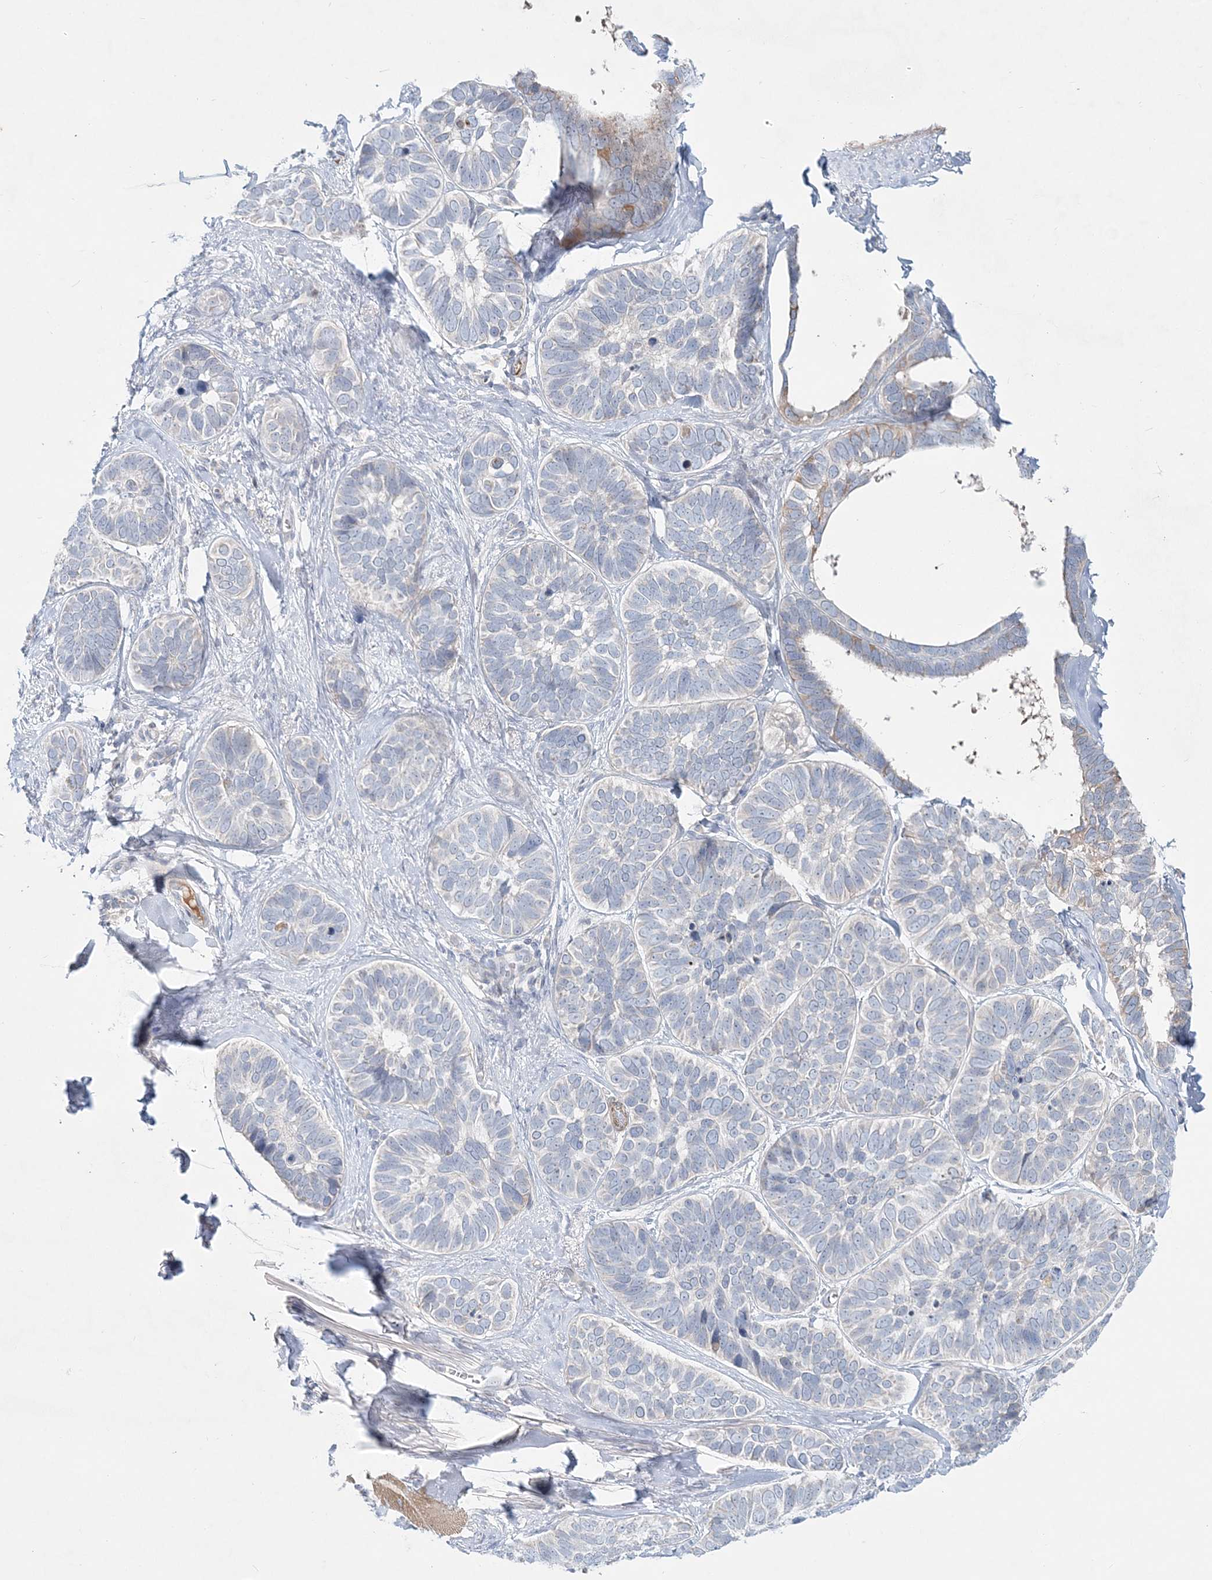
{"staining": {"intensity": "negative", "quantity": "none", "location": "none"}, "tissue": "skin cancer", "cell_type": "Tumor cells", "image_type": "cancer", "snomed": [{"axis": "morphology", "description": "Basal cell carcinoma"}, {"axis": "topography", "description": "Skin"}], "caption": "A high-resolution micrograph shows immunohistochemistry staining of skin basal cell carcinoma, which shows no significant expression in tumor cells. (Stains: DAB immunohistochemistry (IHC) with hematoxylin counter stain, Microscopy: brightfield microscopy at high magnification).", "gene": "DNAH5", "patient": {"sex": "male", "age": 62}}